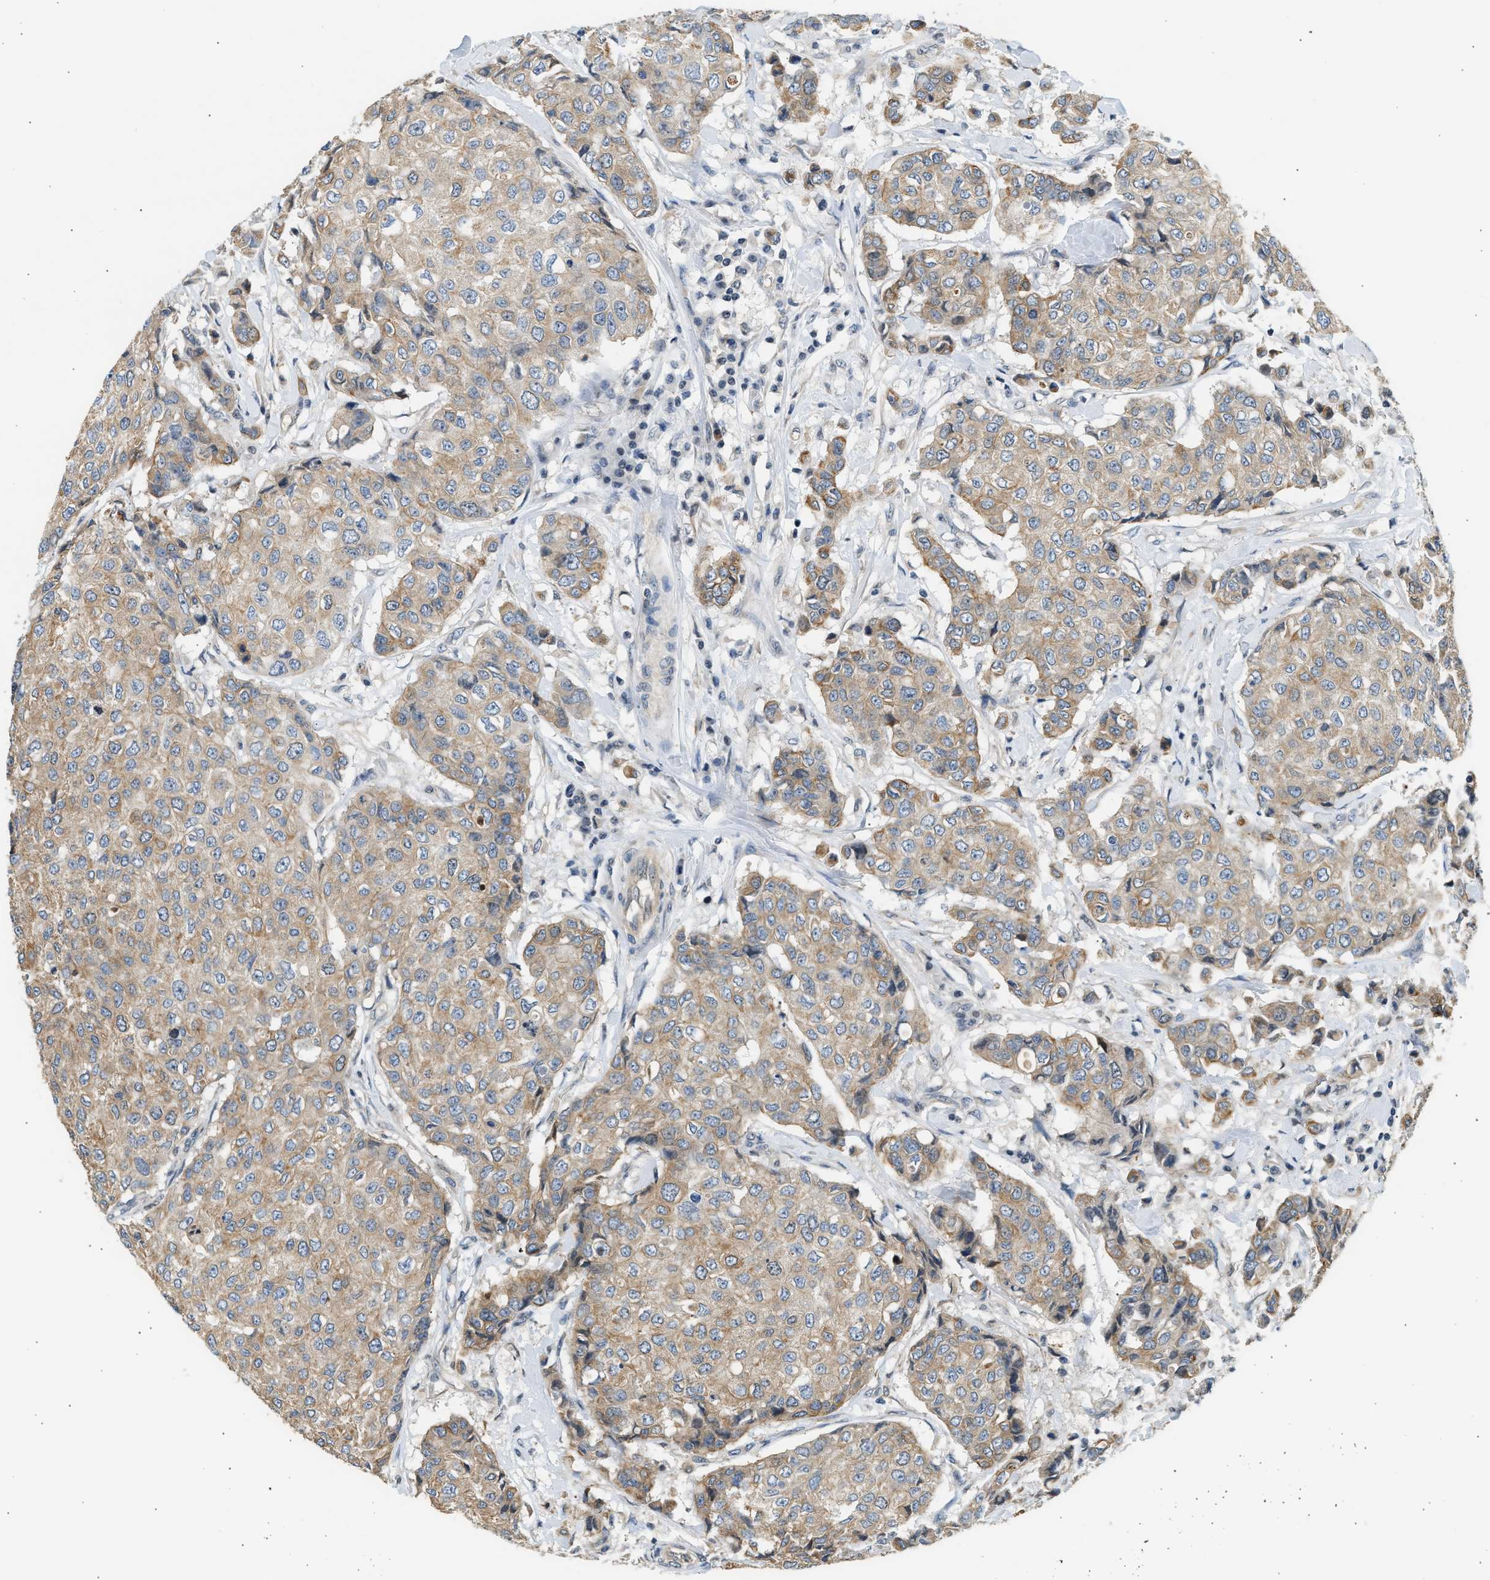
{"staining": {"intensity": "moderate", "quantity": "25%-75%", "location": "cytoplasmic/membranous"}, "tissue": "breast cancer", "cell_type": "Tumor cells", "image_type": "cancer", "snomed": [{"axis": "morphology", "description": "Duct carcinoma"}, {"axis": "topography", "description": "Breast"}], "caption": "Breast cancer stained for a protein (brown) shows moderate cytoplasmic/membranous positive staining in about 25%-75% of tumor cells.", "gene": "WDR31", "patient": {"sex": "female", "age": 27}}